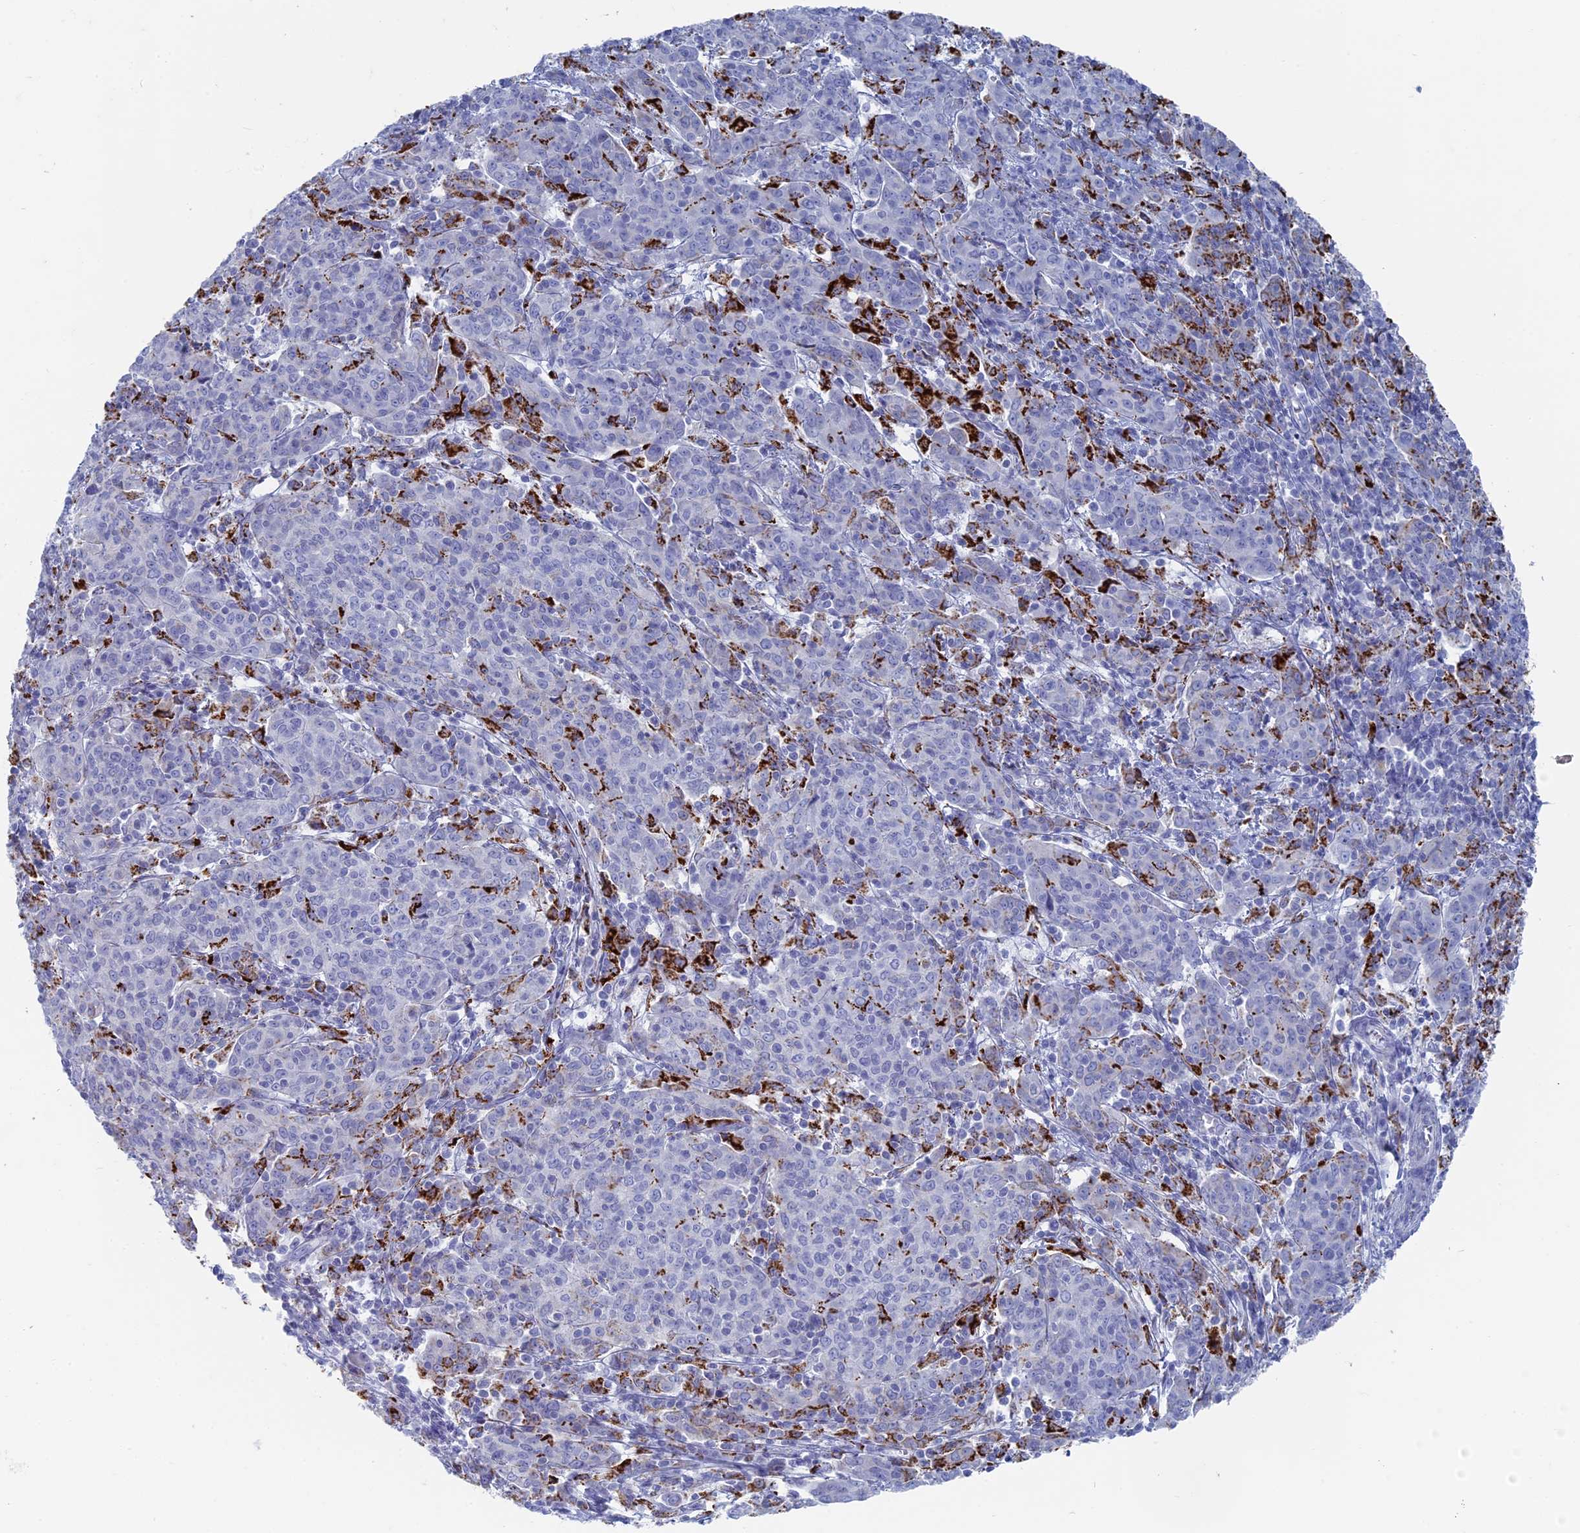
{"staining": {"intensity": "negative", "quantity": "none", "location": "none"}, "tissue": "cervical cancer", "cell_type": "Tumor cells", "image_type": "cancer", "snomed": [{"axis": "morphology", "description": "Squamous cell carcinoma, NOS"}, {"axis": "topography", "description": "Cervix"}], "caption": "There is no significant positivity in tumor cells of cervical squamous cell carcinoma.", "gene": "ALMS1", "patient": {"sex": "female", "age": 67}}